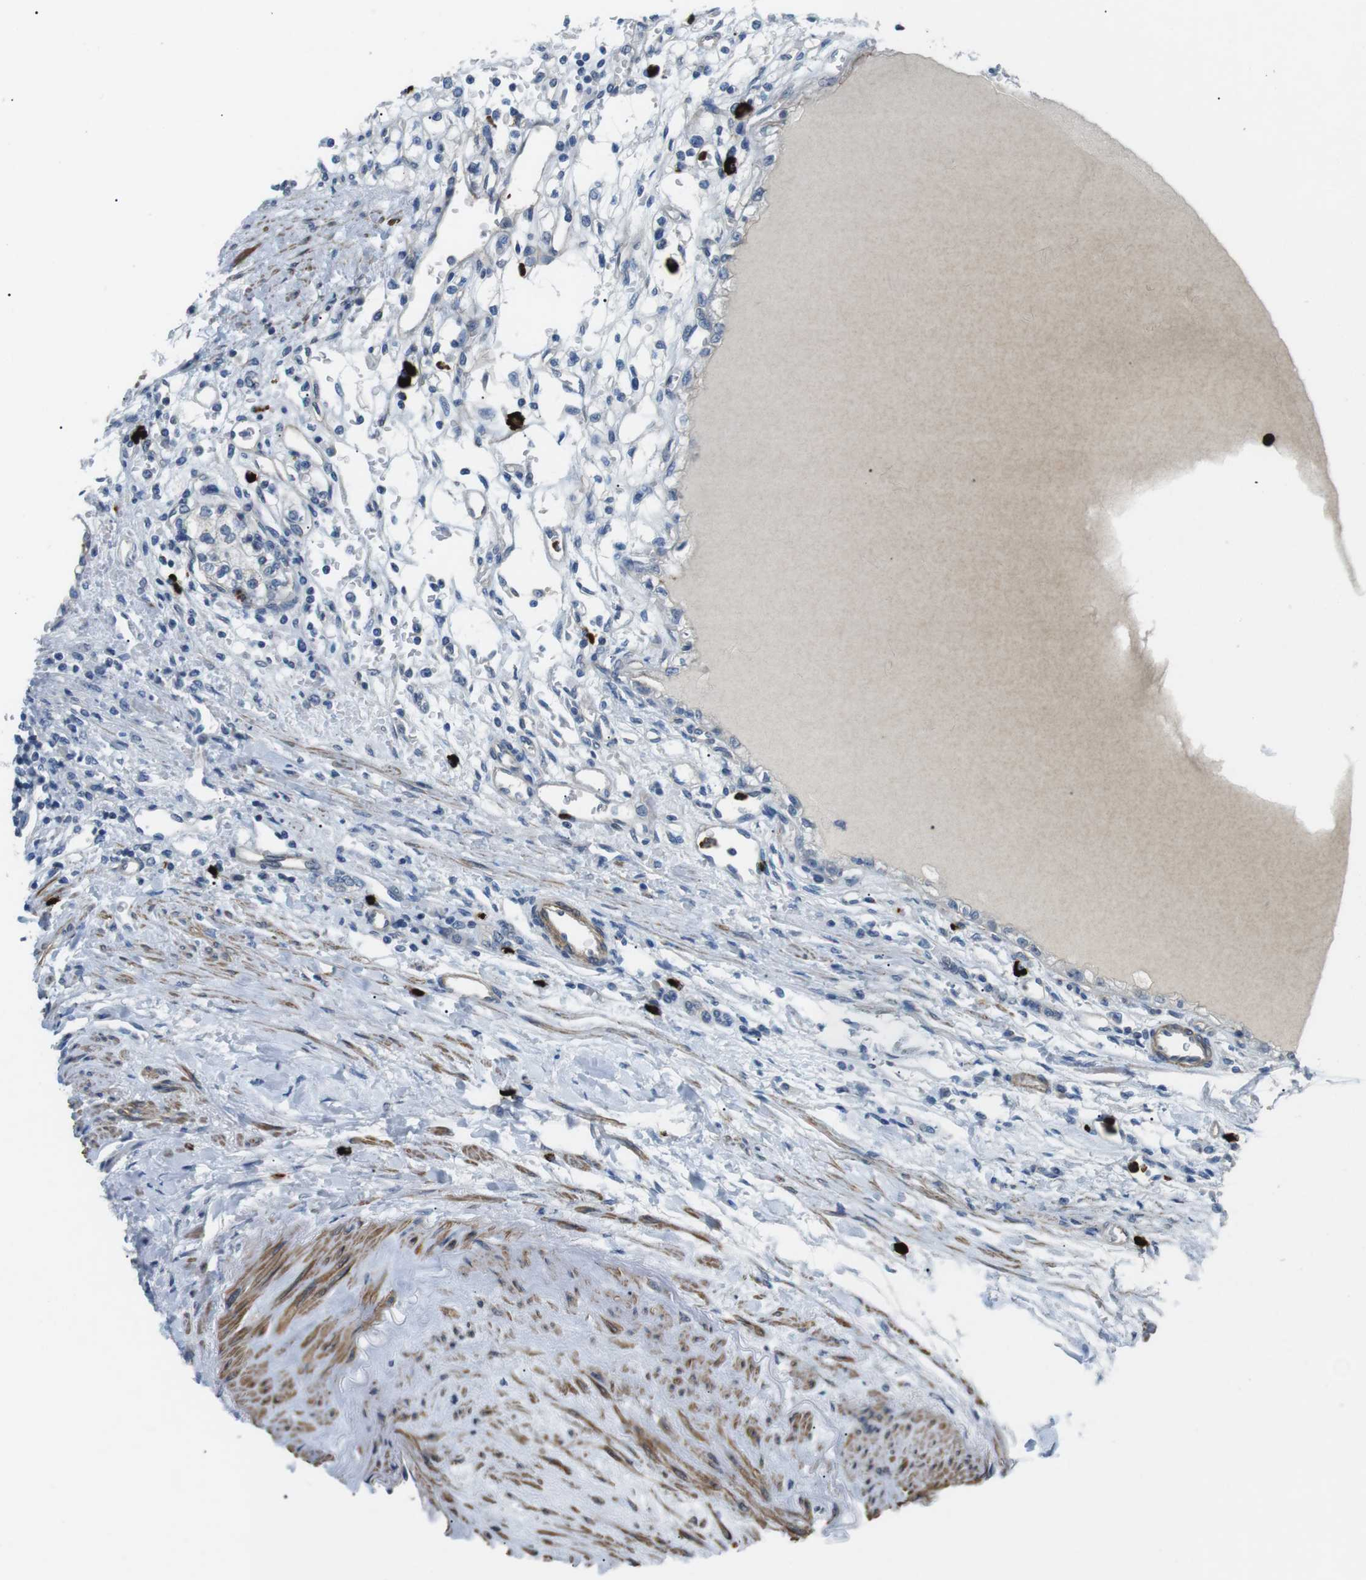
{"staining": {"intensity": "negative", "quantity": "none", "location": "none"}, "tissue": "renal cancer", "cell_type": "Tumor cells", "image_type": "cancer", "snomed": [{"axis": "morphology", "description": "Normal tissue, NOS"}, {"axis": "morphology", "description": "Adenocarcinoma, NOS"}, {"axis": "topography", "description": "Kidney"}], "caption": "The micrograph shows no staining of tumor cells in renal cancer. Nuclei are stained in blue.", "gene": "GZMM", "patient": {"sex": "female", "age": 55}}